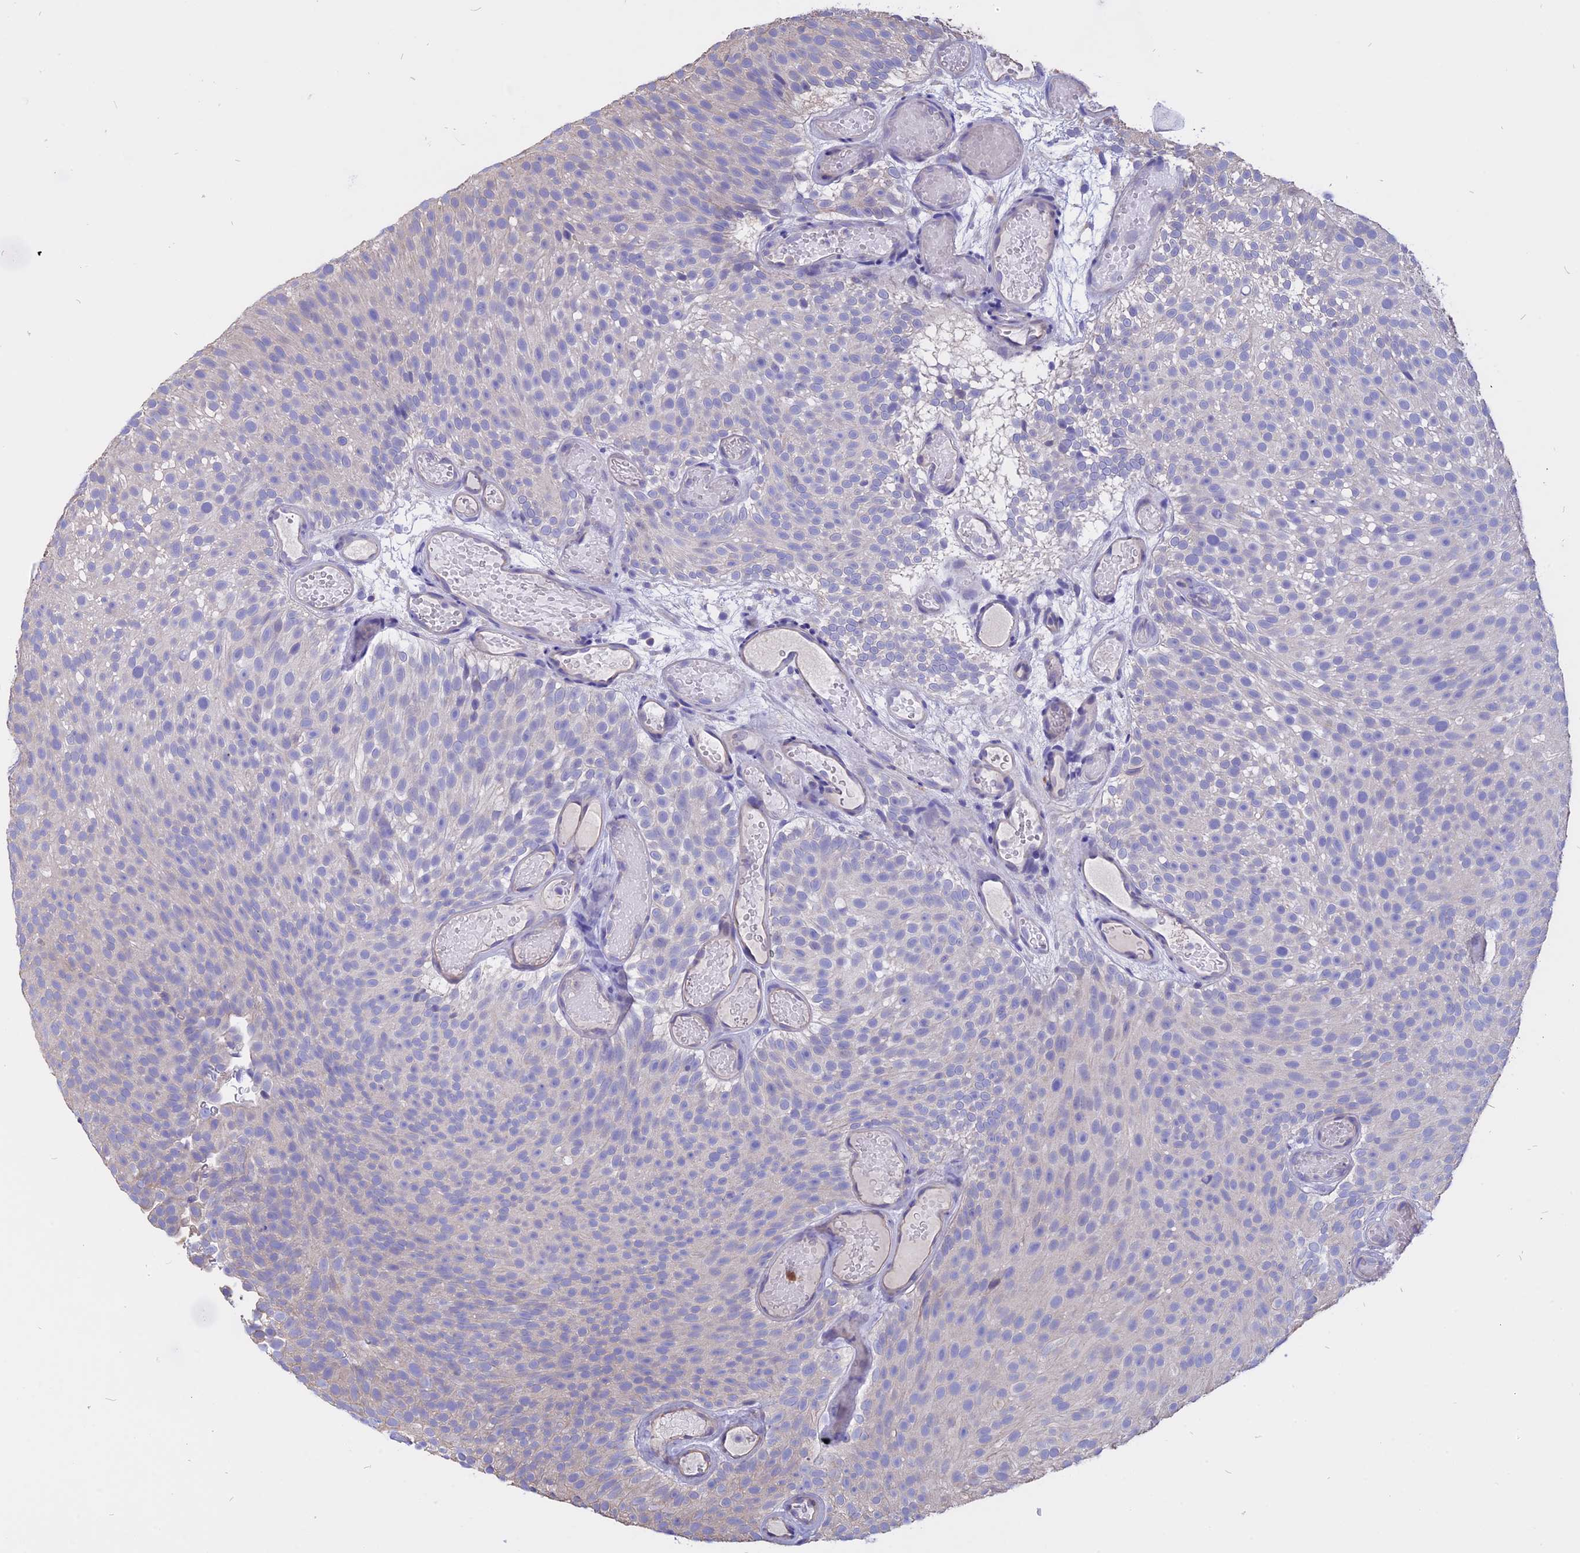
{"staining": {"intensity": "negative", "quantity": "none", "location": "none"}, "tissue": "urothelial cancer", "cell_type": "Tumor cells", "image_type": "cancer", "snomed": [{"axis": "morphology", "description": "Urothelial carcinoma, Low grade"}, {"axis": "topography", "description": "Urinary bladder"}], "caption": "Tumor cells show no significant staining in urothelial carcinoma (low-grade). Brightfield microscopy of immunohistochemistry (IHC) stained with DAB (brown) and hematoxylin (blue), captured at high magnification.", "gene": "CARMIL2", "patient": {"sex": "male", "age": 78}}